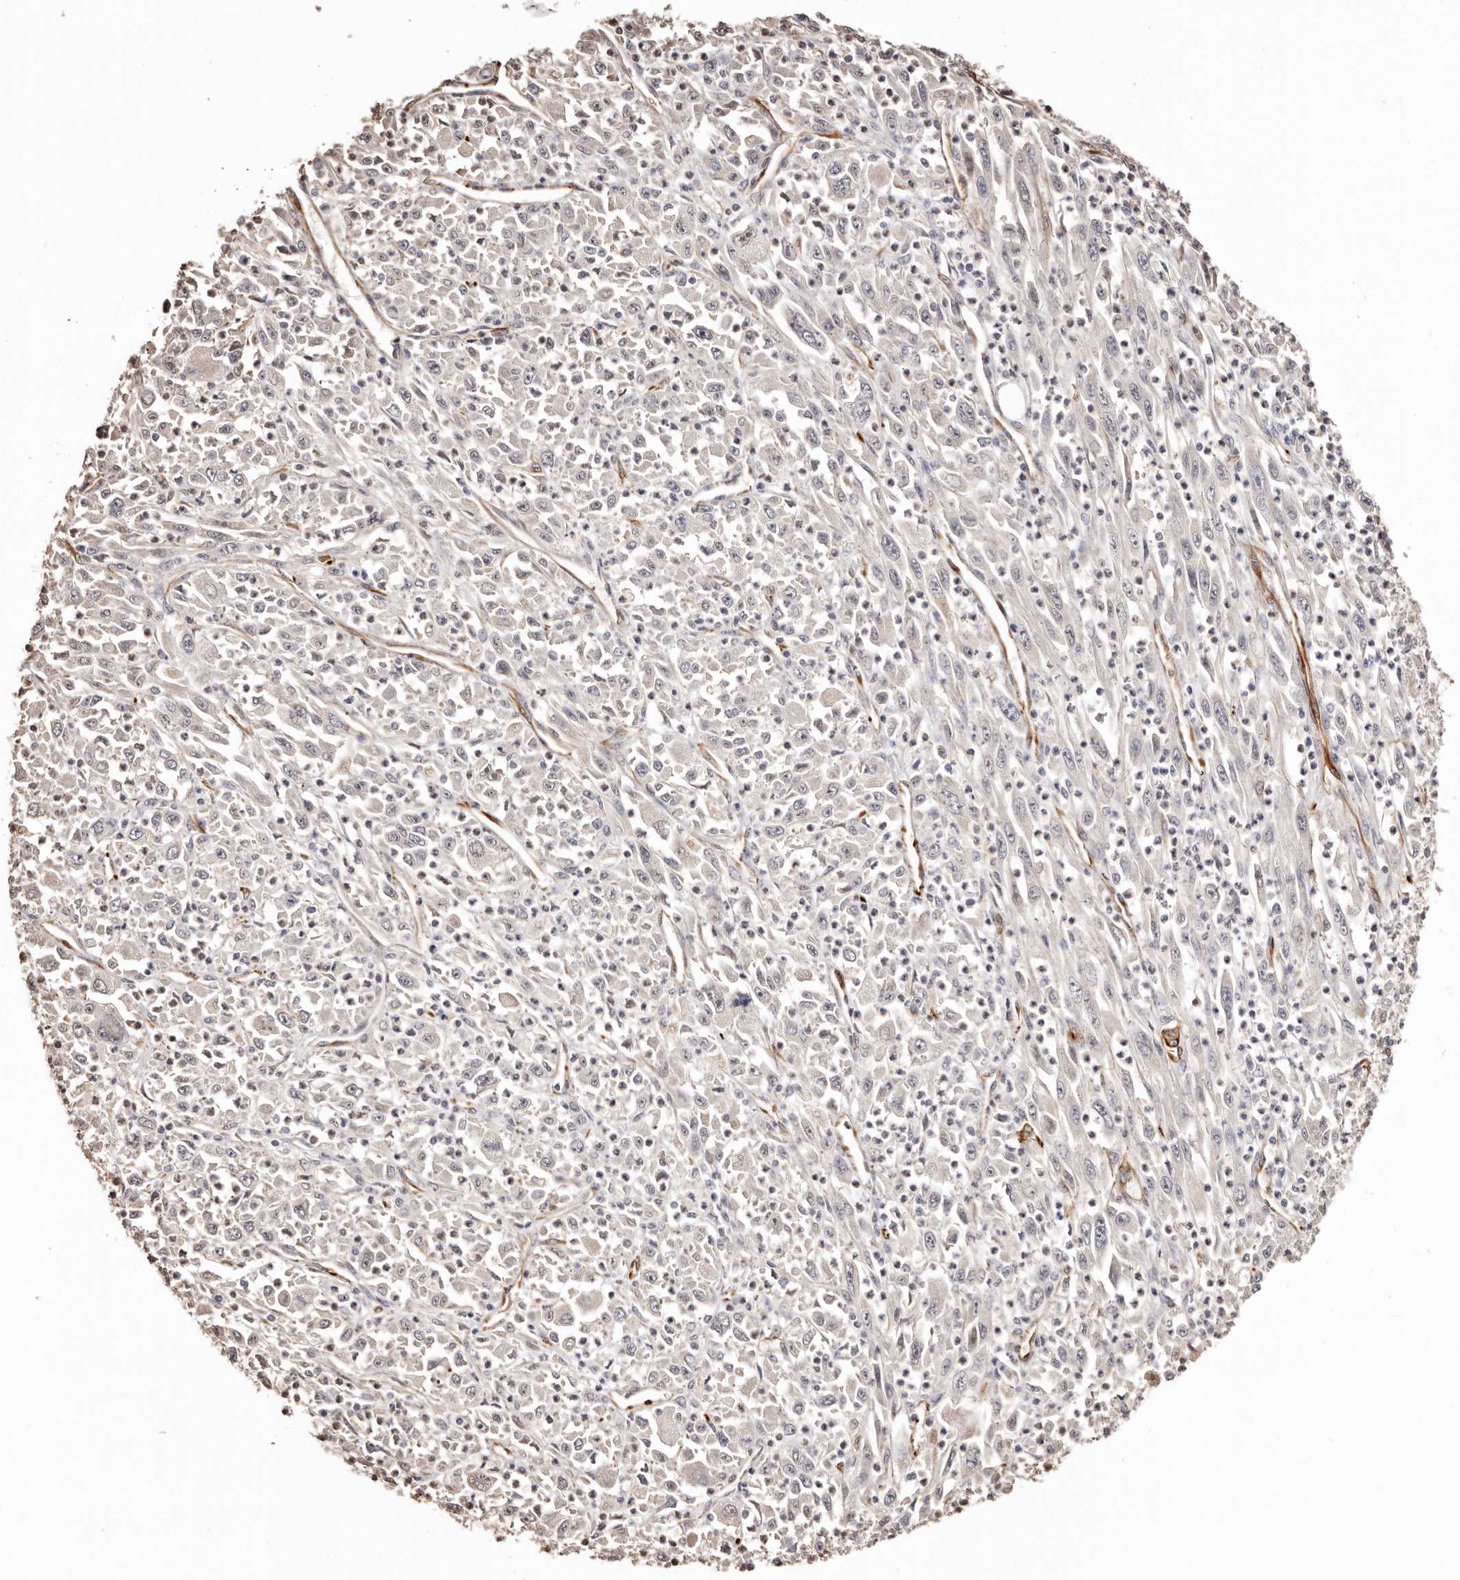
{"staining": {"intensity": "weak", "quantity": "25%-75%", "location": "nuclear"}, "tissue": "melanoma", "cell_type": "Tumor cells", "image_type": "cancer", "snomed": [{"axis": "morphology", "description": "Malignant melanoma, Metastatic site"}, {"axis": "topography", "description": "Skin"}], "caption": "Malignant melanoma (metastatic site) stained for a protein reveals weak nuclear positivity in tumor cells.", "gene": "ZNF557", "patient": {"sex": "female", "age": 56}}